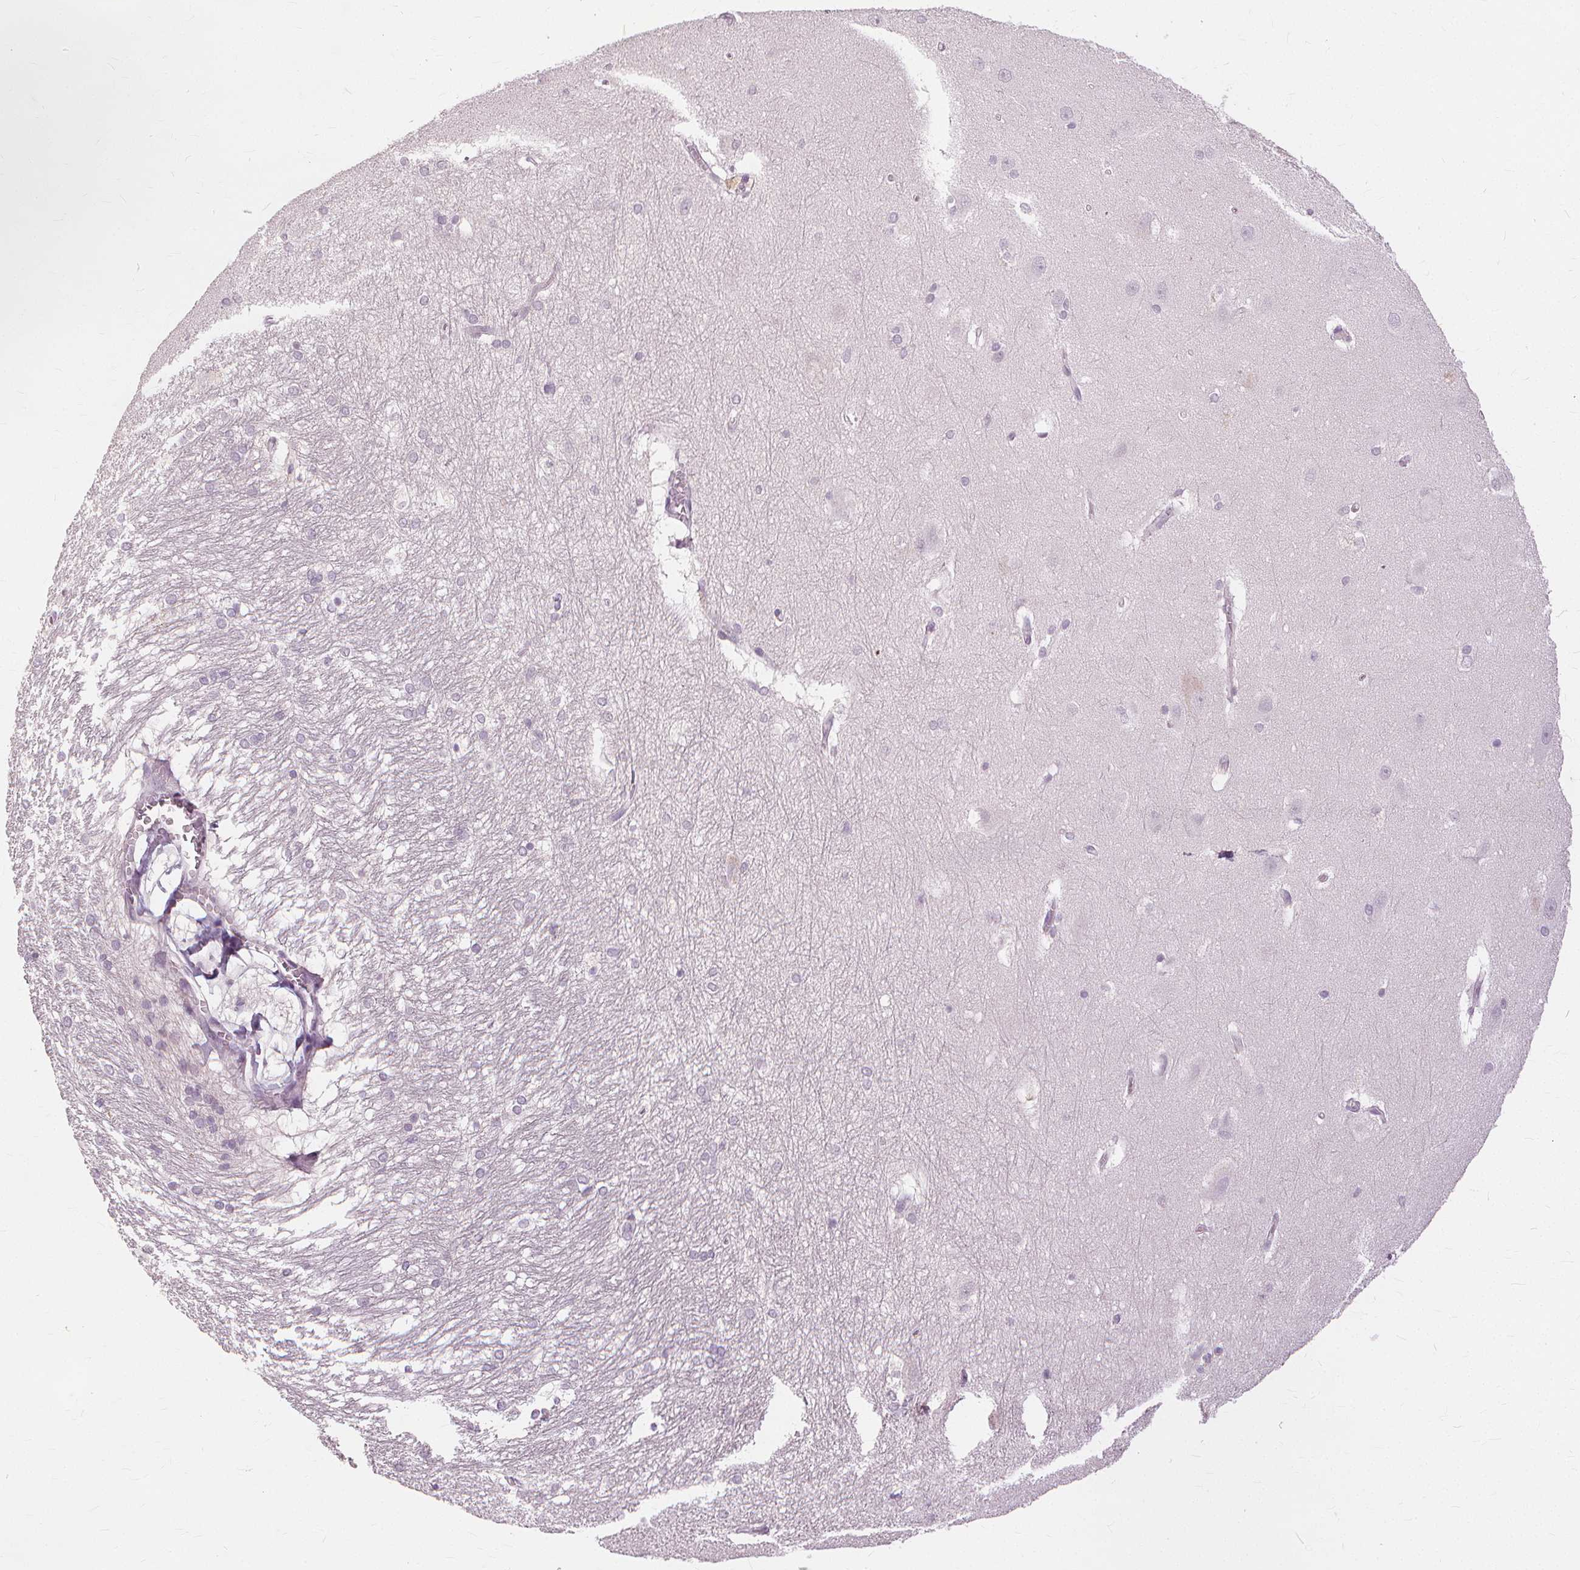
{"staining": {"intensity": "negative", "quantity": "none", "location": "none"}, "tissue": "hippocampus", "cell_type": "Glial cells", "image_type": "normal", "snomed": [{"axis": "morphology", "description": "Normal tissue, NOS"}, {"axis": "topography", "description": "Cerebral cortex"}, {"axis": "topography", "description": "Hippocampus"}], "caption": "Immunohistochemistry micrograph of unremarkable hippocampus stained for a protein (brown), which exhibits no staining in glial cells. (DAB immunohistochemistry, high magnification).", "gene": "SFTPD", "patient": {"sex": "female", "age": 19}}